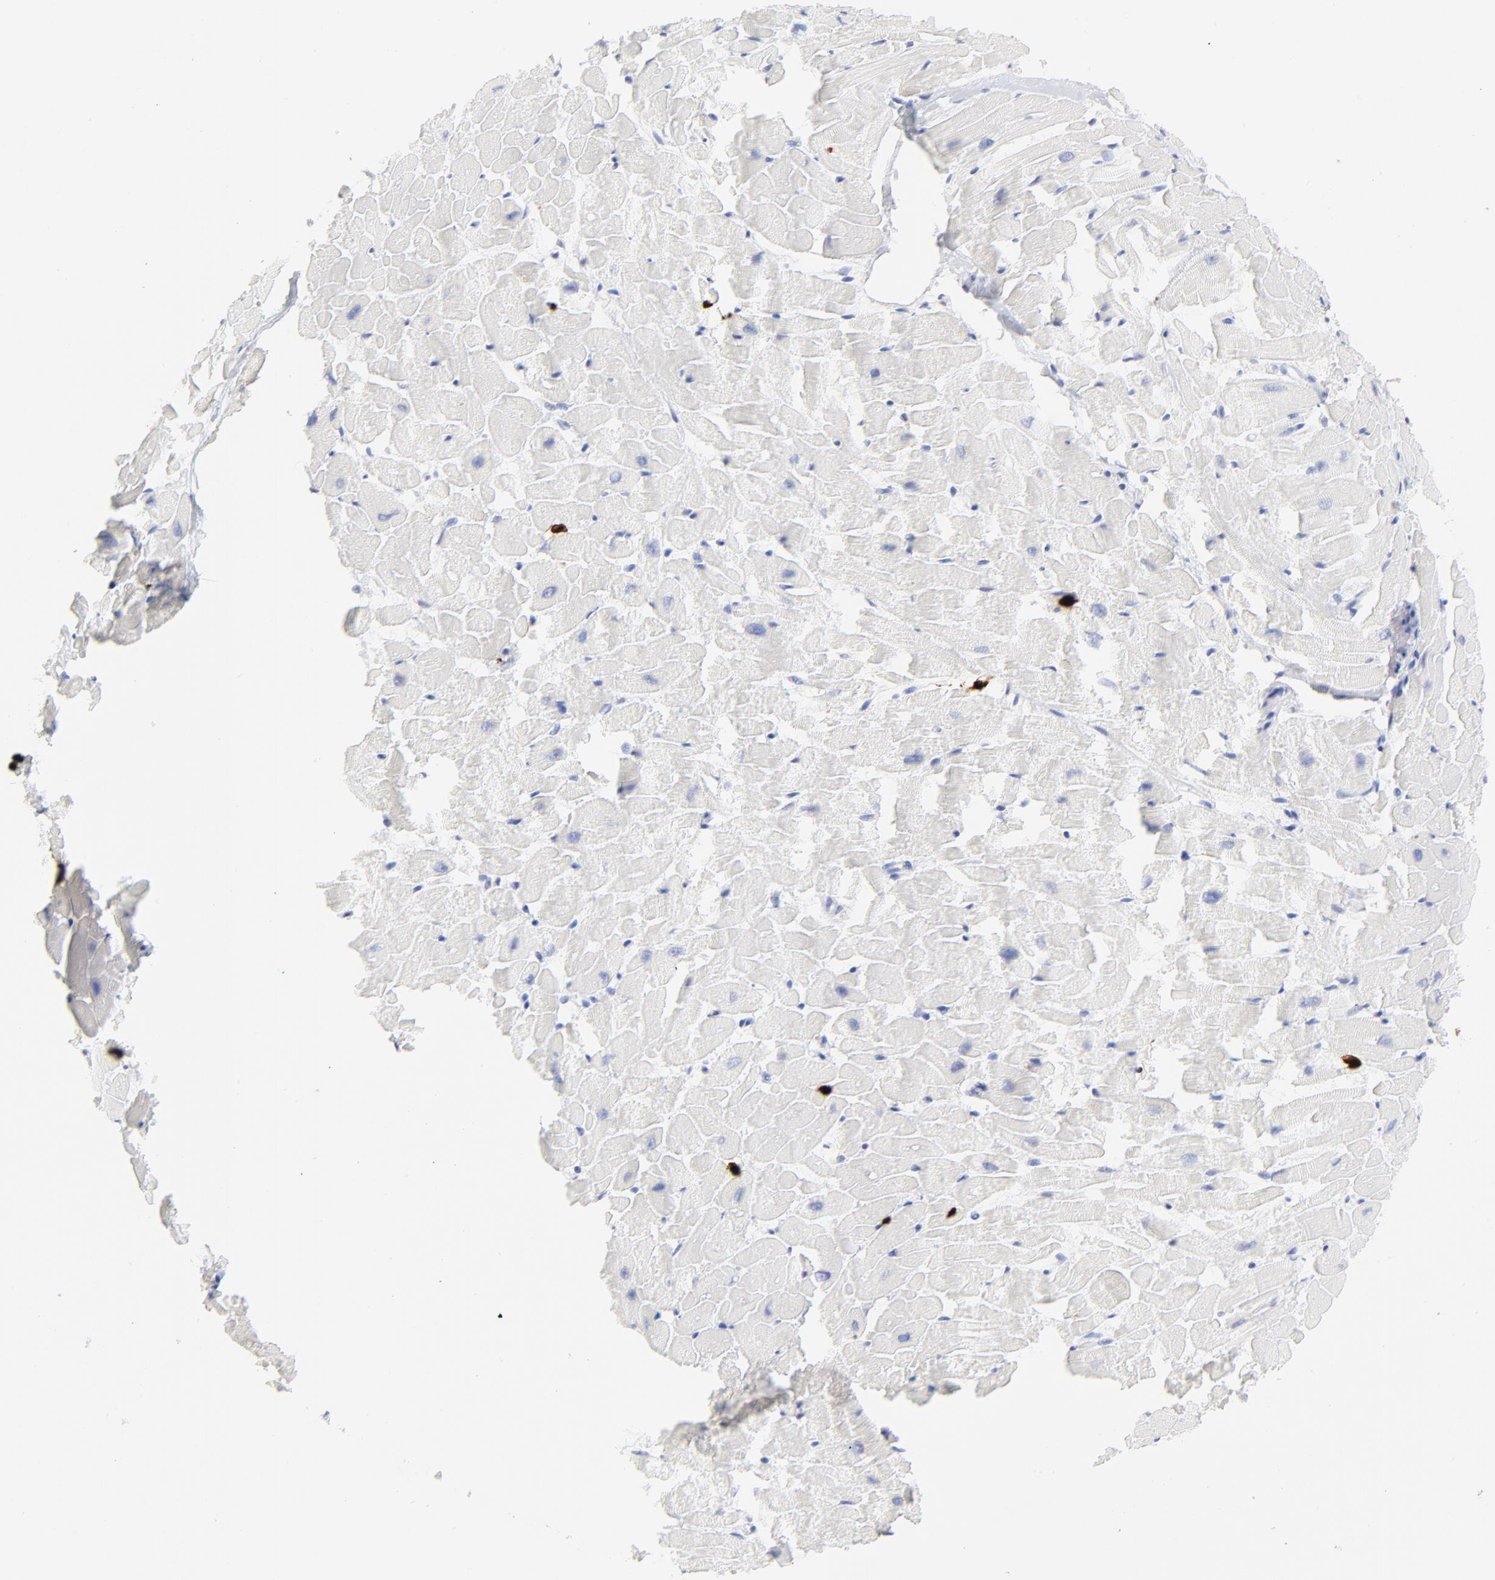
{"staining": {"intensity": "negative", "quantity": "none", "location": "none"}, "tissue": "heart muscle", "cell_type": "Cardiomyocytes", "image_type": "normal", "snomed": [{"axis": "morphology", "description": "Normal tissue, NOS"}, {"axis": "topography", "description": "Heart"}], "caption": "DAB immunohistochemical staining of benign heart muscle reveals no significant expression in cardiomyocytes. (Brightfield microscopy of DAB (3,3'-diaminobenzidine) immunohistochemistry at high magnification).", "gene": "S100A12", "patient": {"sex": "female", "age": 19}}